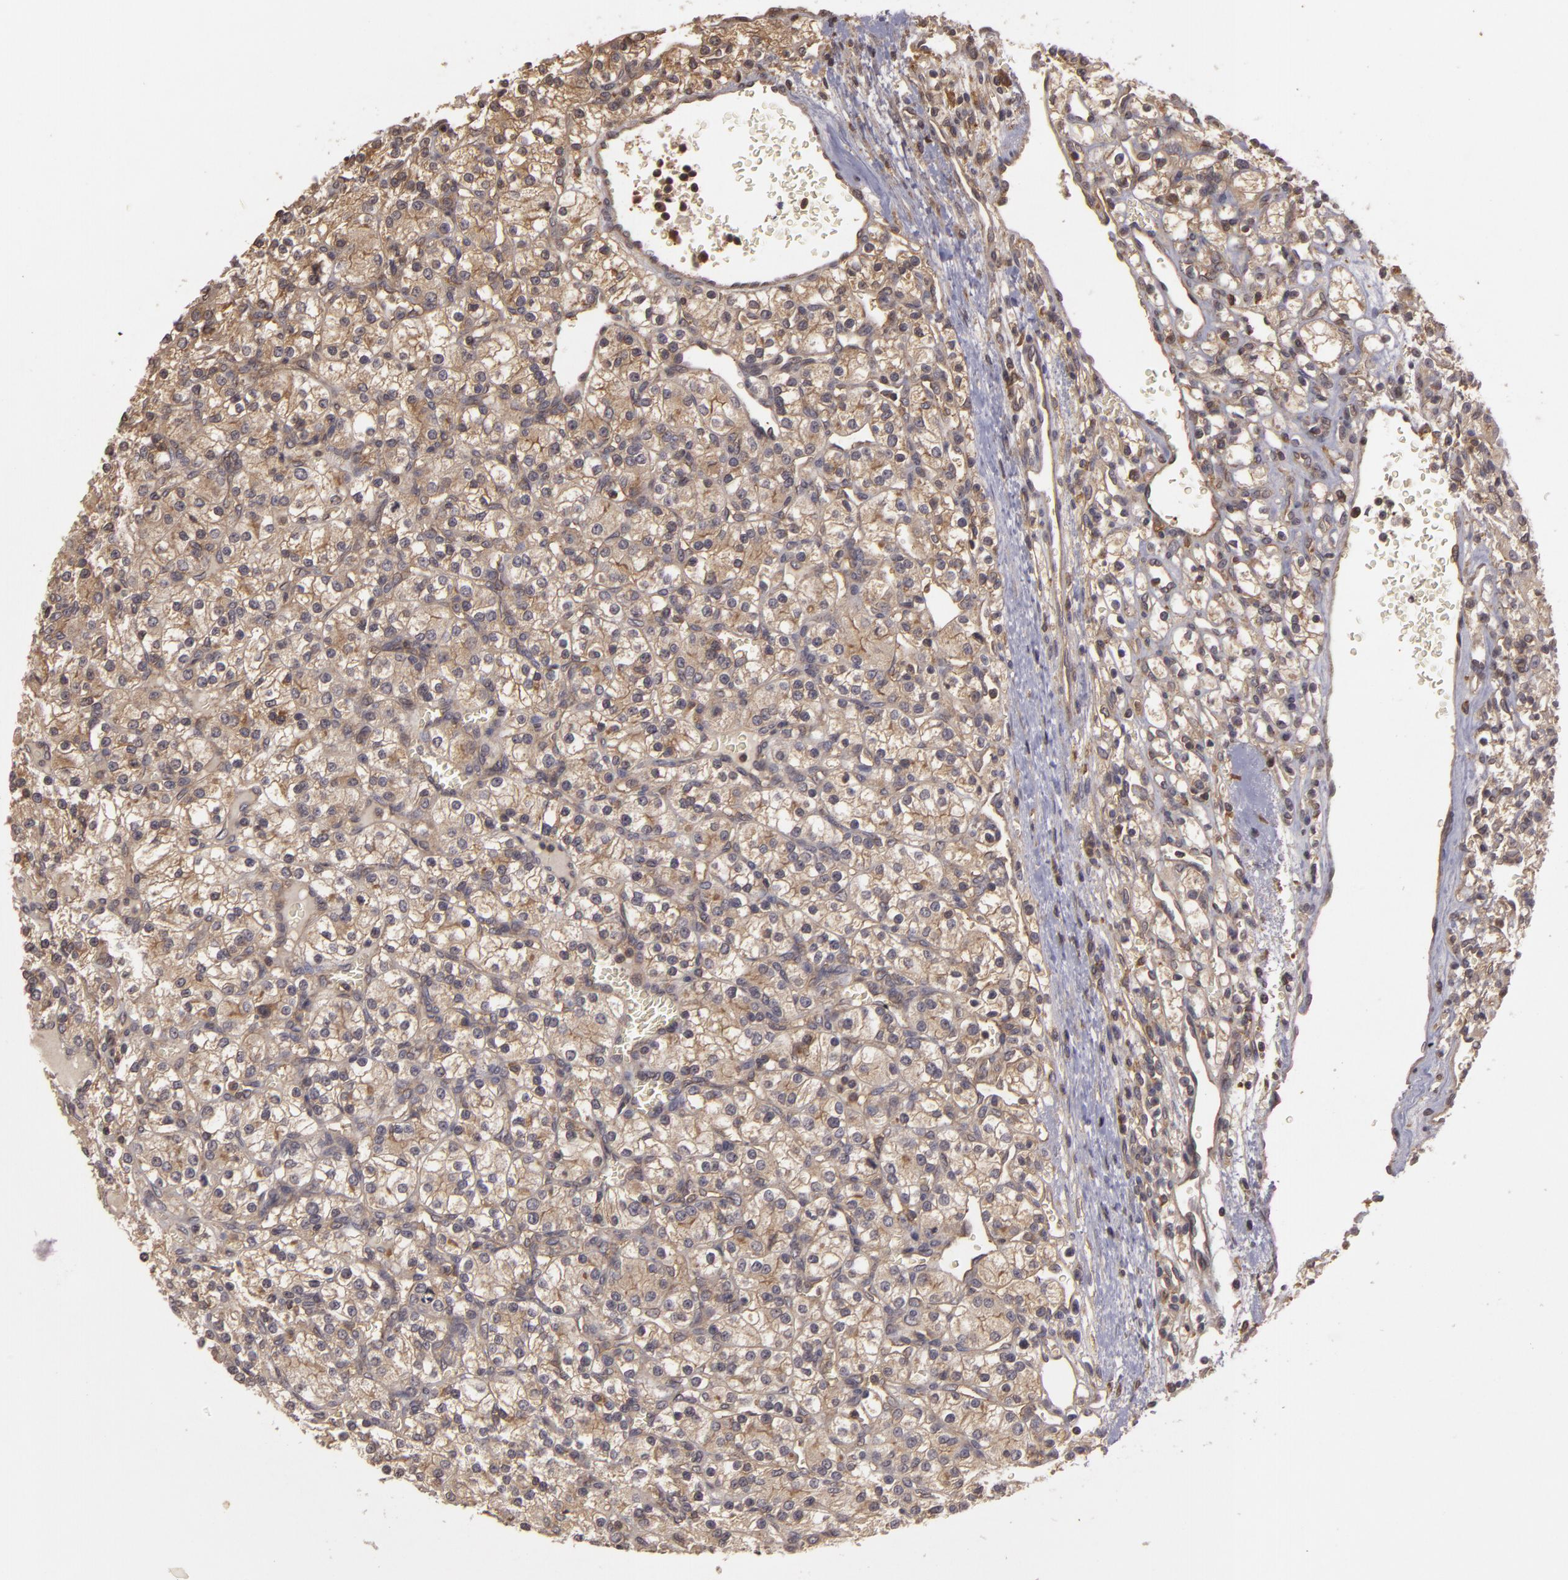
{"staining": {"intensity": "weak", "quantity": ">75%", "location": "cytoplasmic/membranous"}, "tissue": "renal cancer", "cell_type": "Tumor cells", "image_type": "cancer", "snomed": [{"axis": "morphology", "description": "Adenocarcinoma, NOS"}, {"axis": "topography", "description": "Kidney"}], "caption": "High-magnification brightfield microscopy of adenocarcinoma (renal) stained with DAB (3,3'-diaminobenzidine) (brown) and counterstained with hematoxylin (blue). tumor cells exhibit weak cytoplasmic/membranous positivity is identified in about>75% of cells.", "gene": "HRAS", "patient": {"sex": "female", "age": 62}}